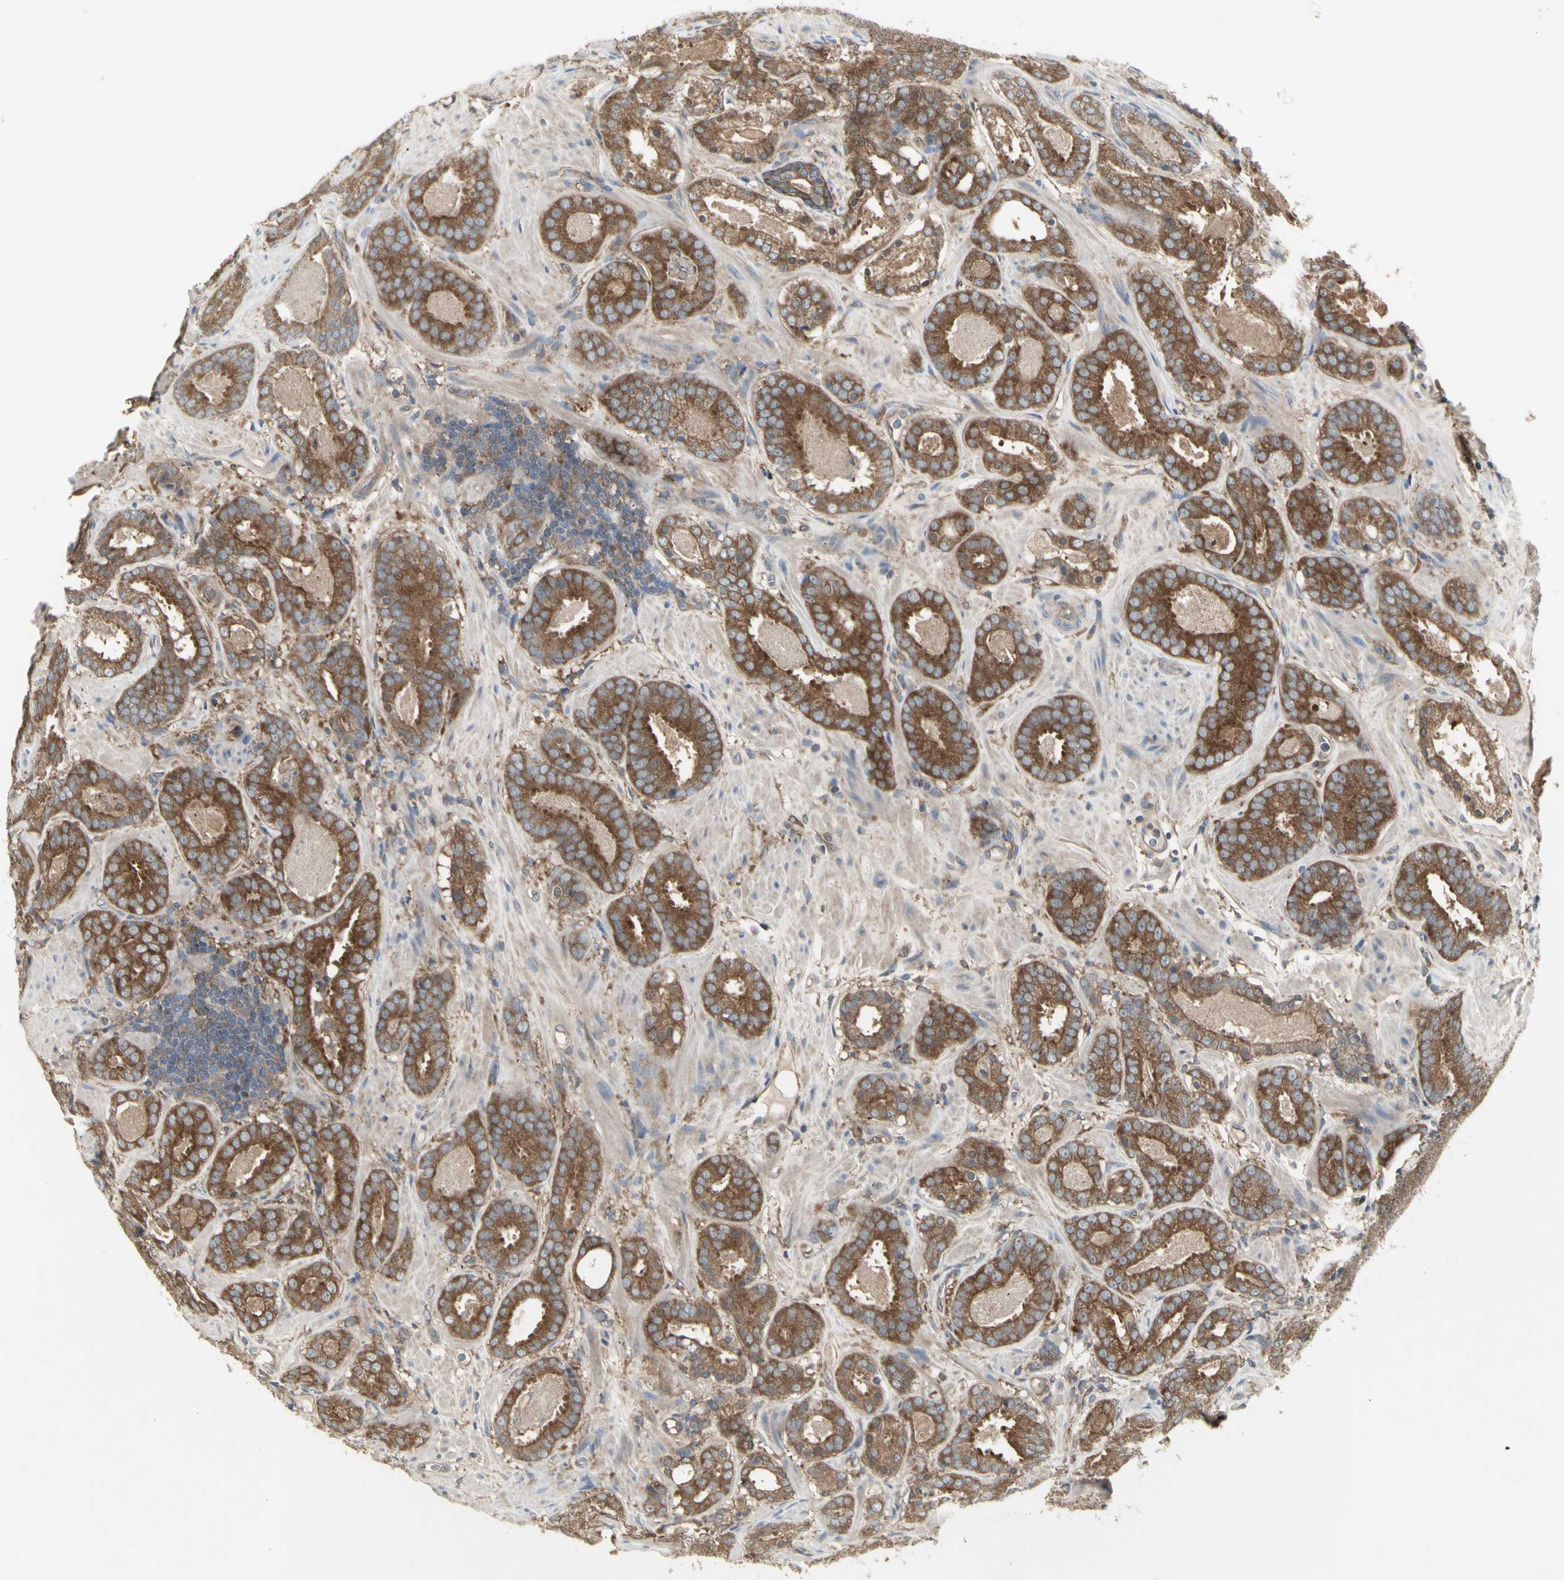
{"staining": {"intensity": "moderate", "quantity": ">75%", "location": "cytoplasmic/membranous"}, "tissue": "prostate cancer", "cell_type": "Tumor cells", "image_type": "cancer", "snomed": [{"axis": "morphology", "description": "Adenocarcinoma, Low grade"}, {"axis": "topography", "description": "Prostate"}], "caption": "The immunohistochemical stain labels moderate cytoplasmic/membranous expression in tumor cells of prostate cancer (adenocarcinoma (low-grade)) tissue.", "gene": "CHURC1-FNTB", "patient": {"sex": "male", "age": 69}}